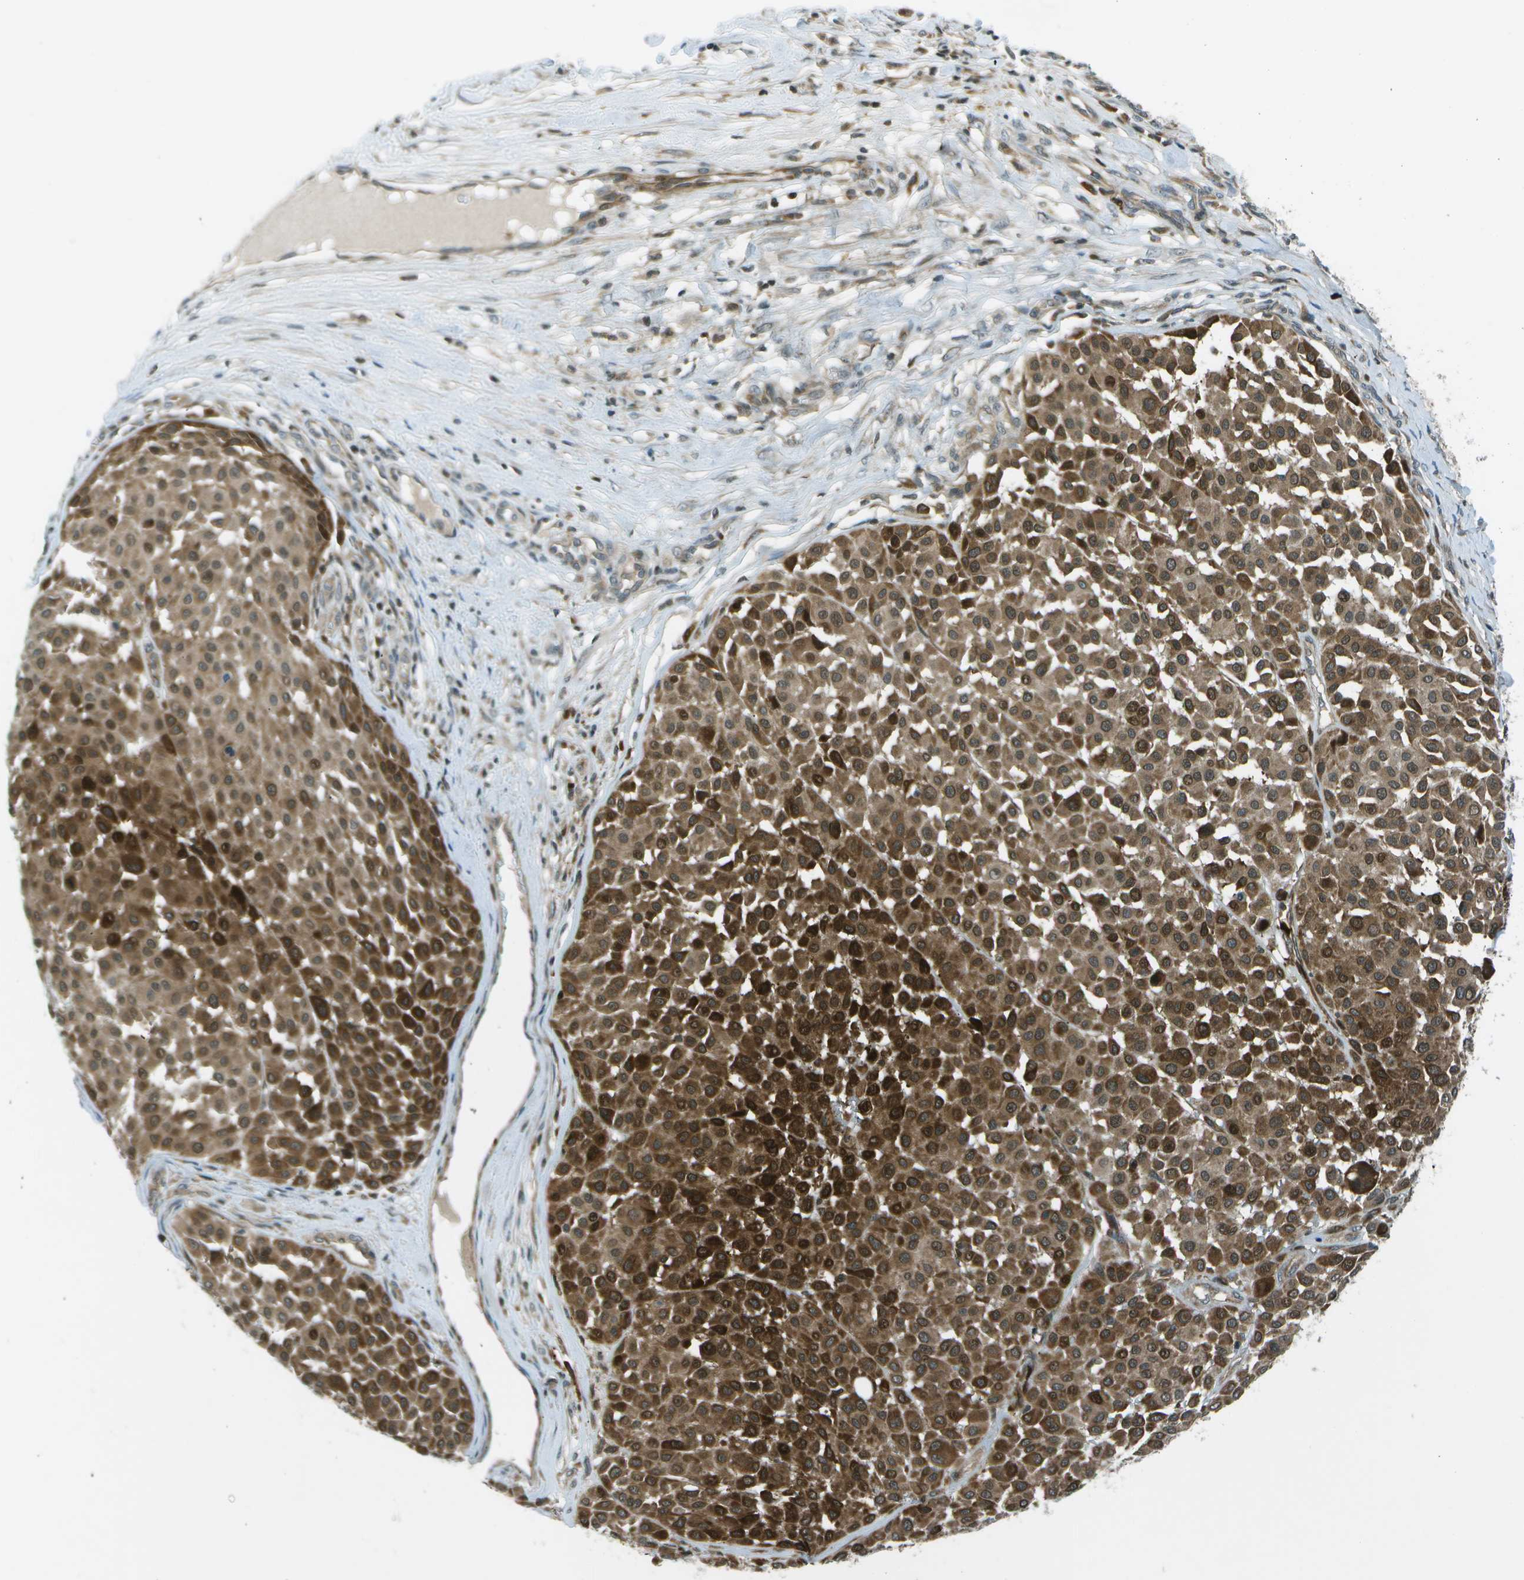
{"staining": {"intensity": "strong", "quantity": ">75%", "location": "cytoplasmic/membranous"}, "tissue": "melanoma", "cell_type": "Tumor cells", "image_type": "cancer", "snomed": [{"axis": "morphology", "description": "Malignant melanoma, Metastatic site"}, {"axis": "topography", "description": "Soft tissue"}], "caption": "This is an image of IHC staining of melanoma, which shows strong positivity in the cytoplasmic/membranous of tumor cells.", "gene": "TMEM19", "patient": {"sex": "male", "age": 41}}